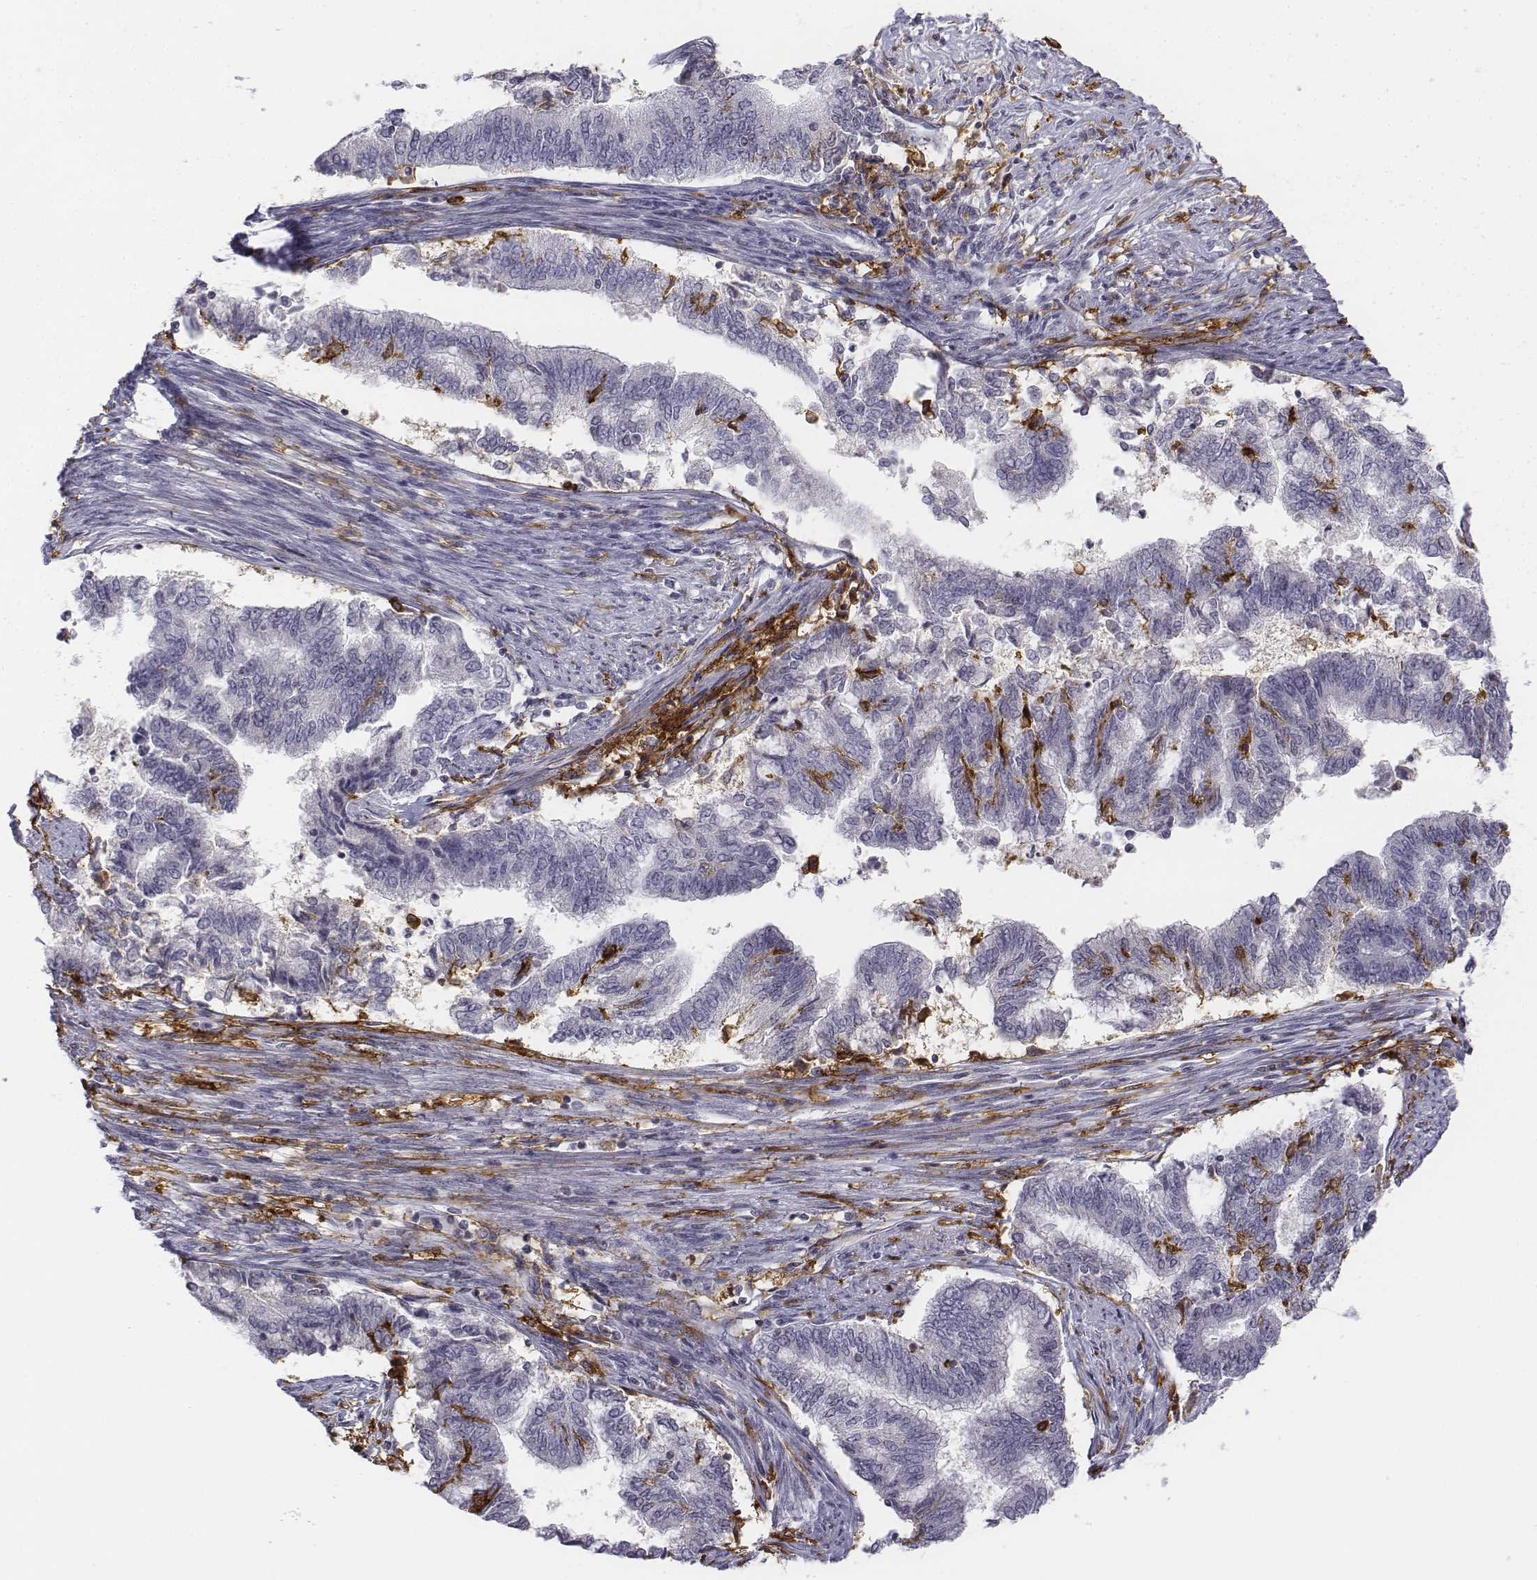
{"staining": {"intensity": "negative", "quantity": "none", "location": "none"}, "tissue": "endometrial cancer", "cell_type": "Tumor cells", "image_type": "cancer", "snomed": [{"axis": "morphology", "description": "Adenocarcinoma, NOS"}, {"axis": "topography", "description": "Endometrium"}], "caption": "Histopathology image shows no significant protein expression in tumor cells of endometrial adenocarcinoma.", "gene": "CD14", "patient": {"sex": "female", "age": 65}}